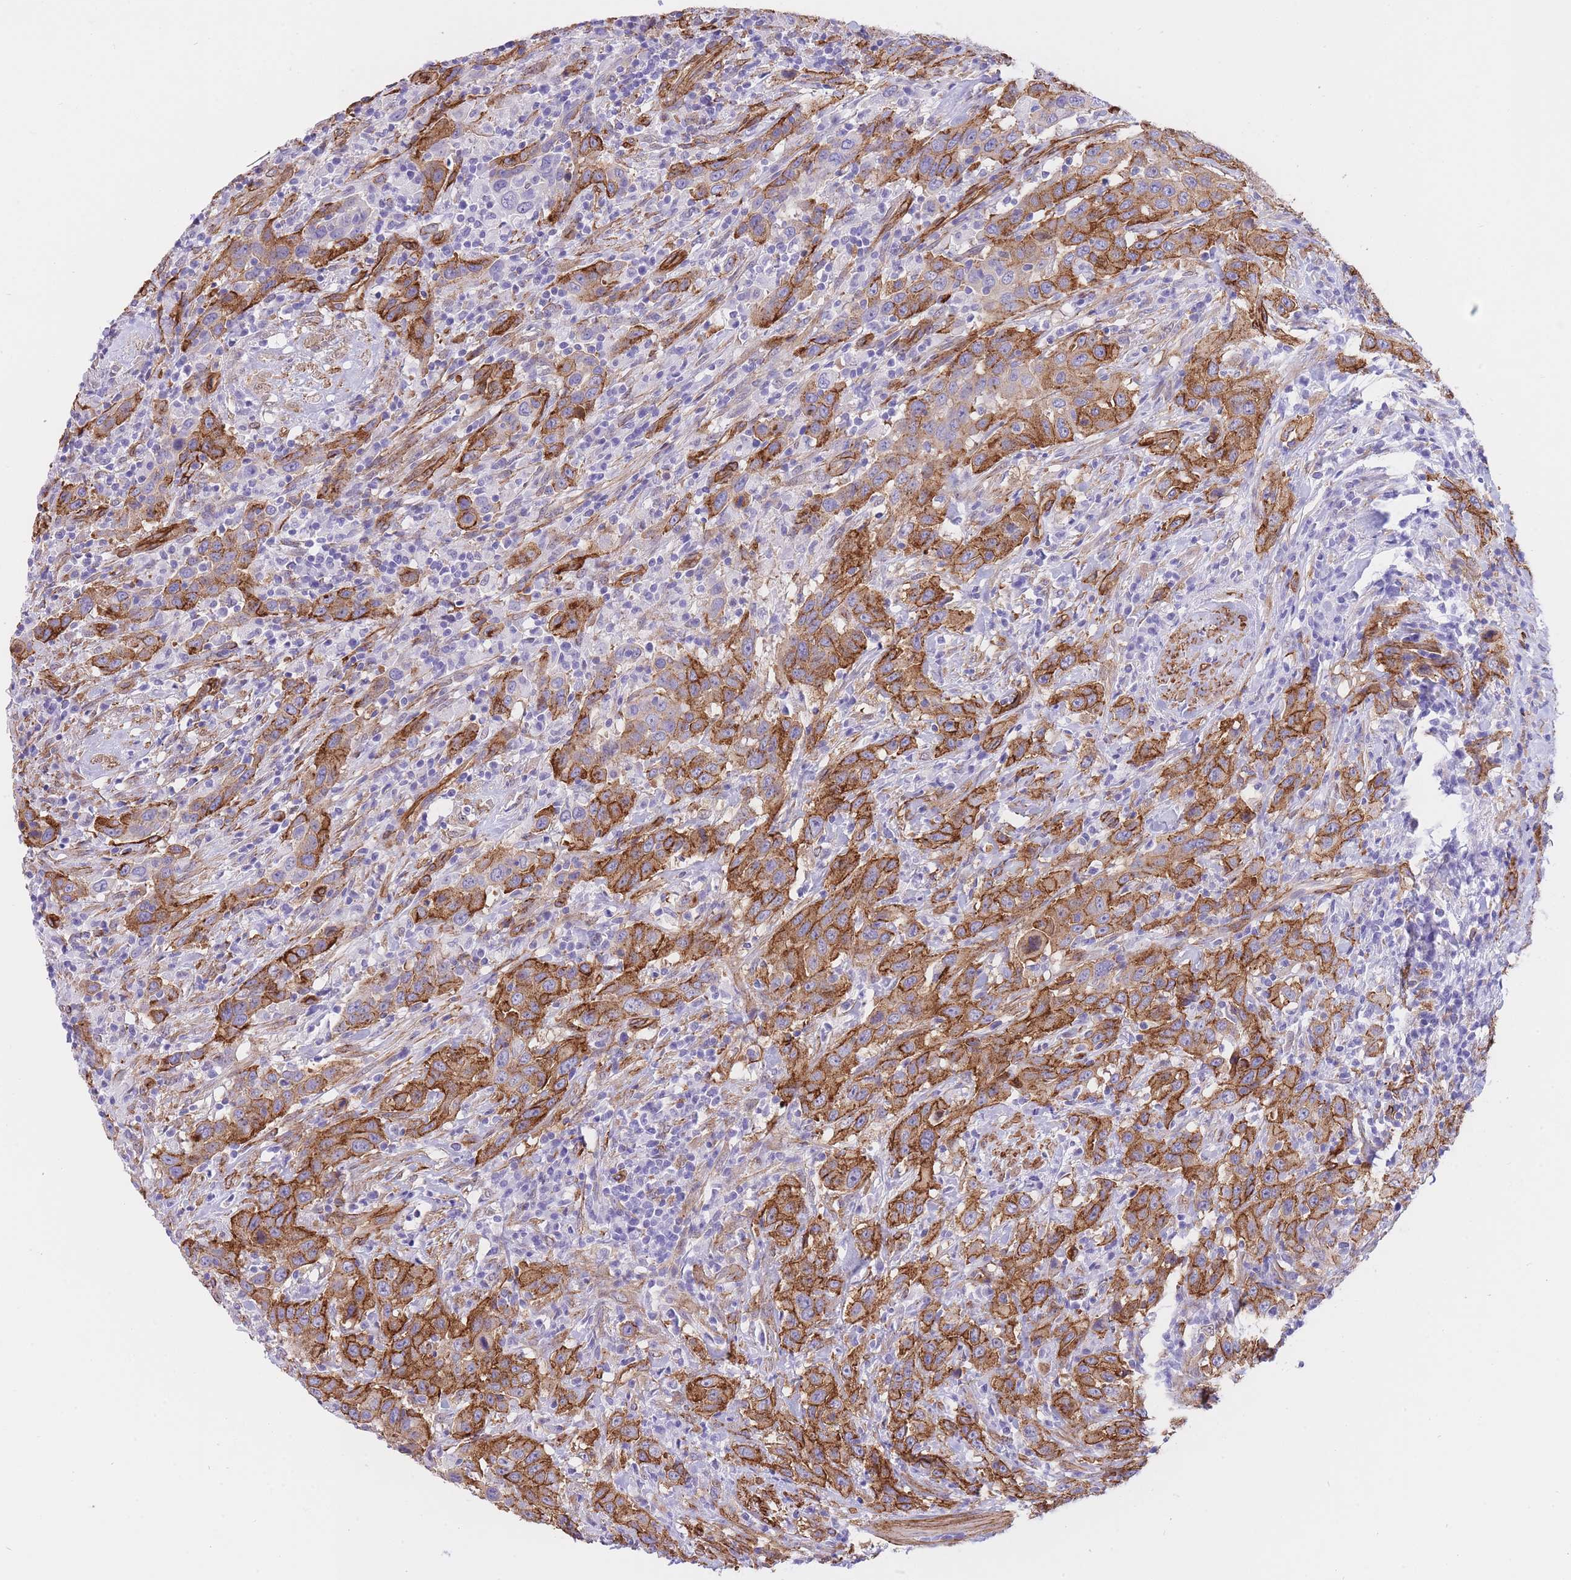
{"staining": {"intensity": "strong", "quantity": ">75%", "location": "cytoplasmic/membranous"}, "tissue": "urothelial cancer", "cell_type": "Tumor cells", "image_type": "cancer", "snomed": [{"axis": "morphology", "description": "Urothelial carcinoma, High grade"}, {"axis": "topography", "description": "Urinary bladder"}], "caption": "High-power microscopy captured an immunohistochemistry image of urothelial cancer, revealing strong cytoplasmic/membranous staining in approximately >75% of tumor cells.", "gene": "CAVIN1", "patient": {"sex": "male", "age": 61}}